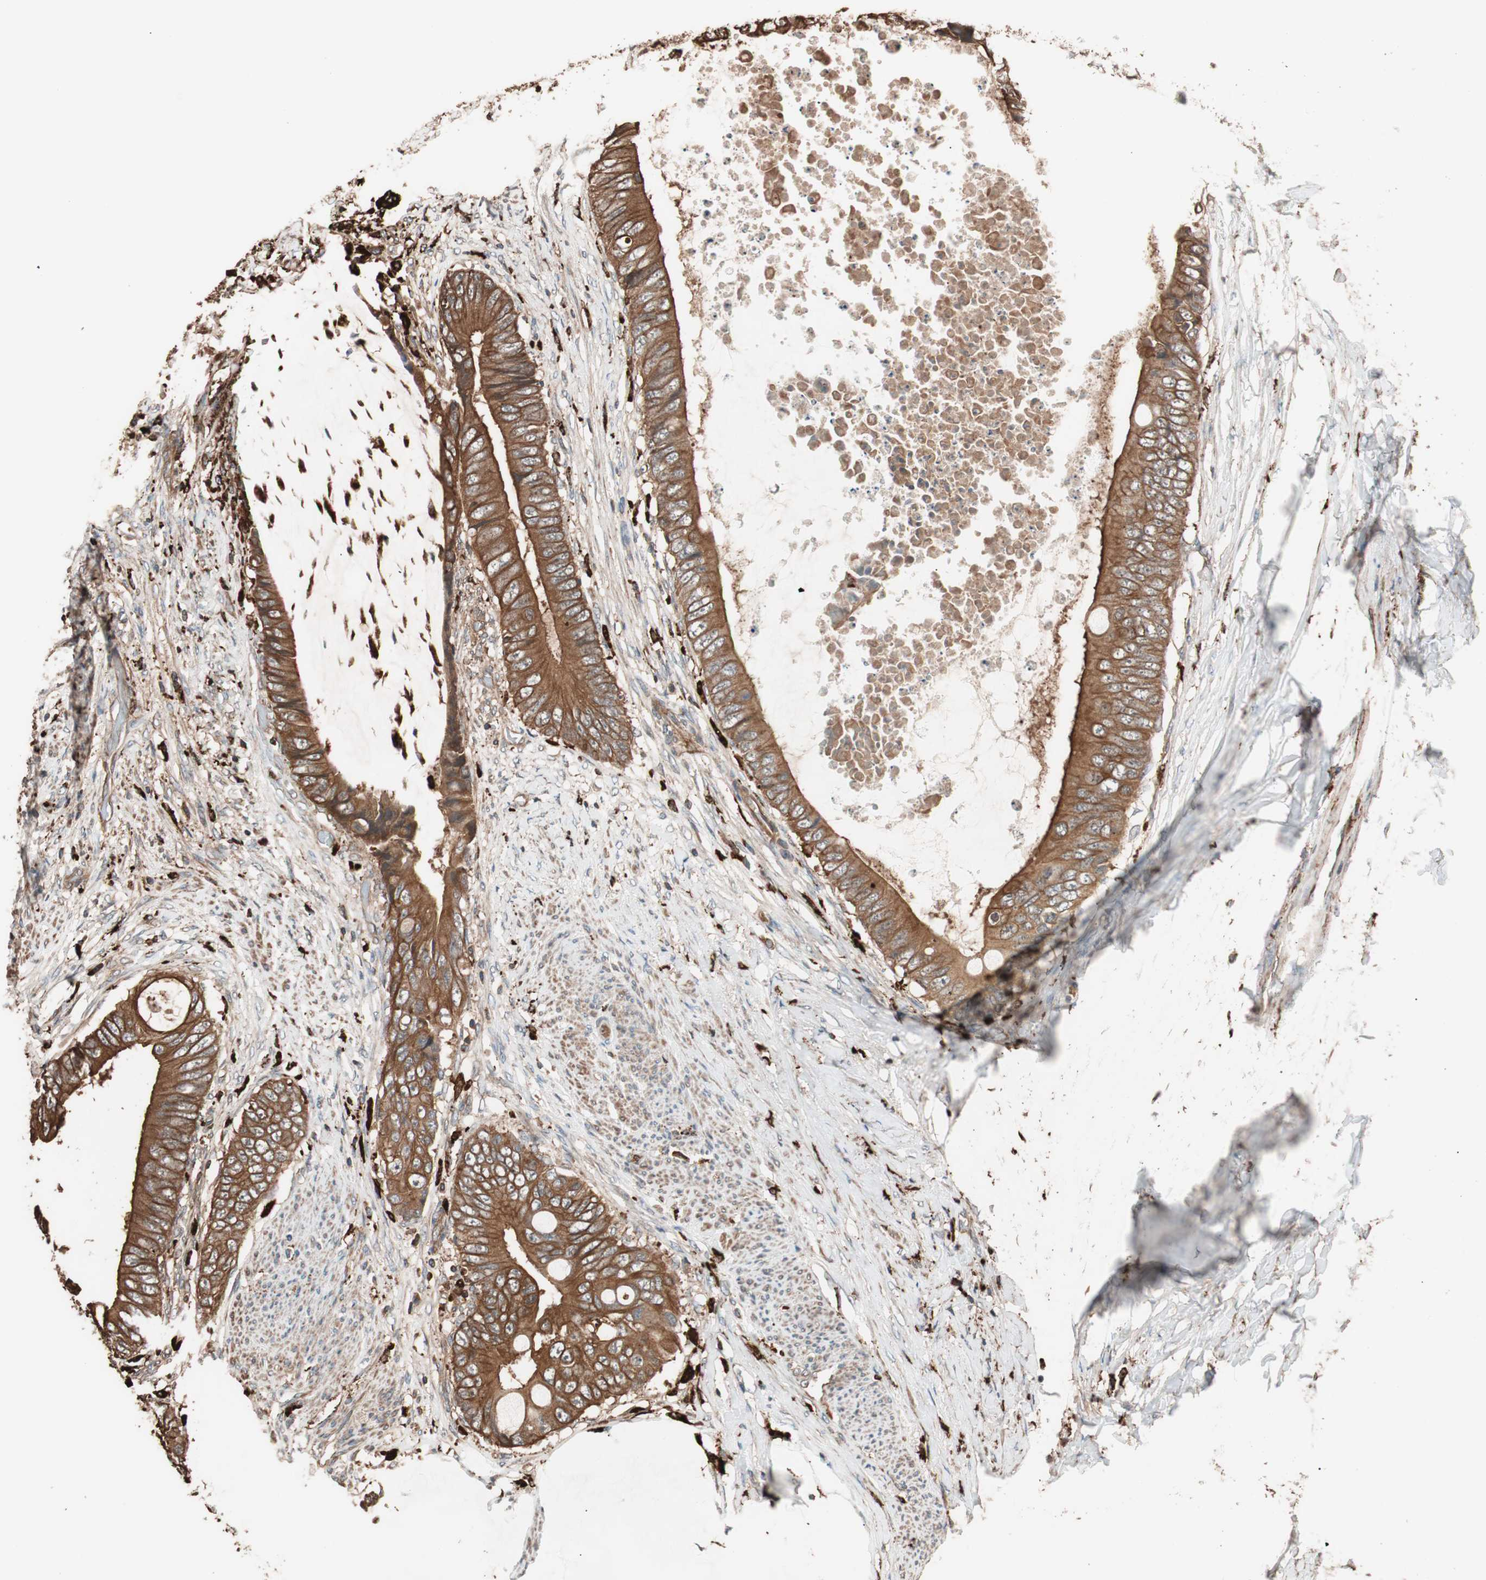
{"staining": {"intensity": "strong", "quantity": ">75%", "location": "cytoplasmic/membranous"}, "tissue": "colorectal cancer", "cell_type": "Tumor cells", "image_type": "cancer", "snomed": [{"axis": "morphology", "description": "Normal tissue, NOS"}, {"axis": "morphology", "description": "Adenocarcinoma, NOS"}, {"axis": "topography", "description": "Rectum"}, {"axis": "topography", "description": "Peripheral nerve tissue"}], "caption": "Colorectal cancer stained for a protein reveals strong cytoplasmic/membranous positivity in tumor cells.", "gene": "CCT3", "patient": {"sex": "female", "age": 77}}